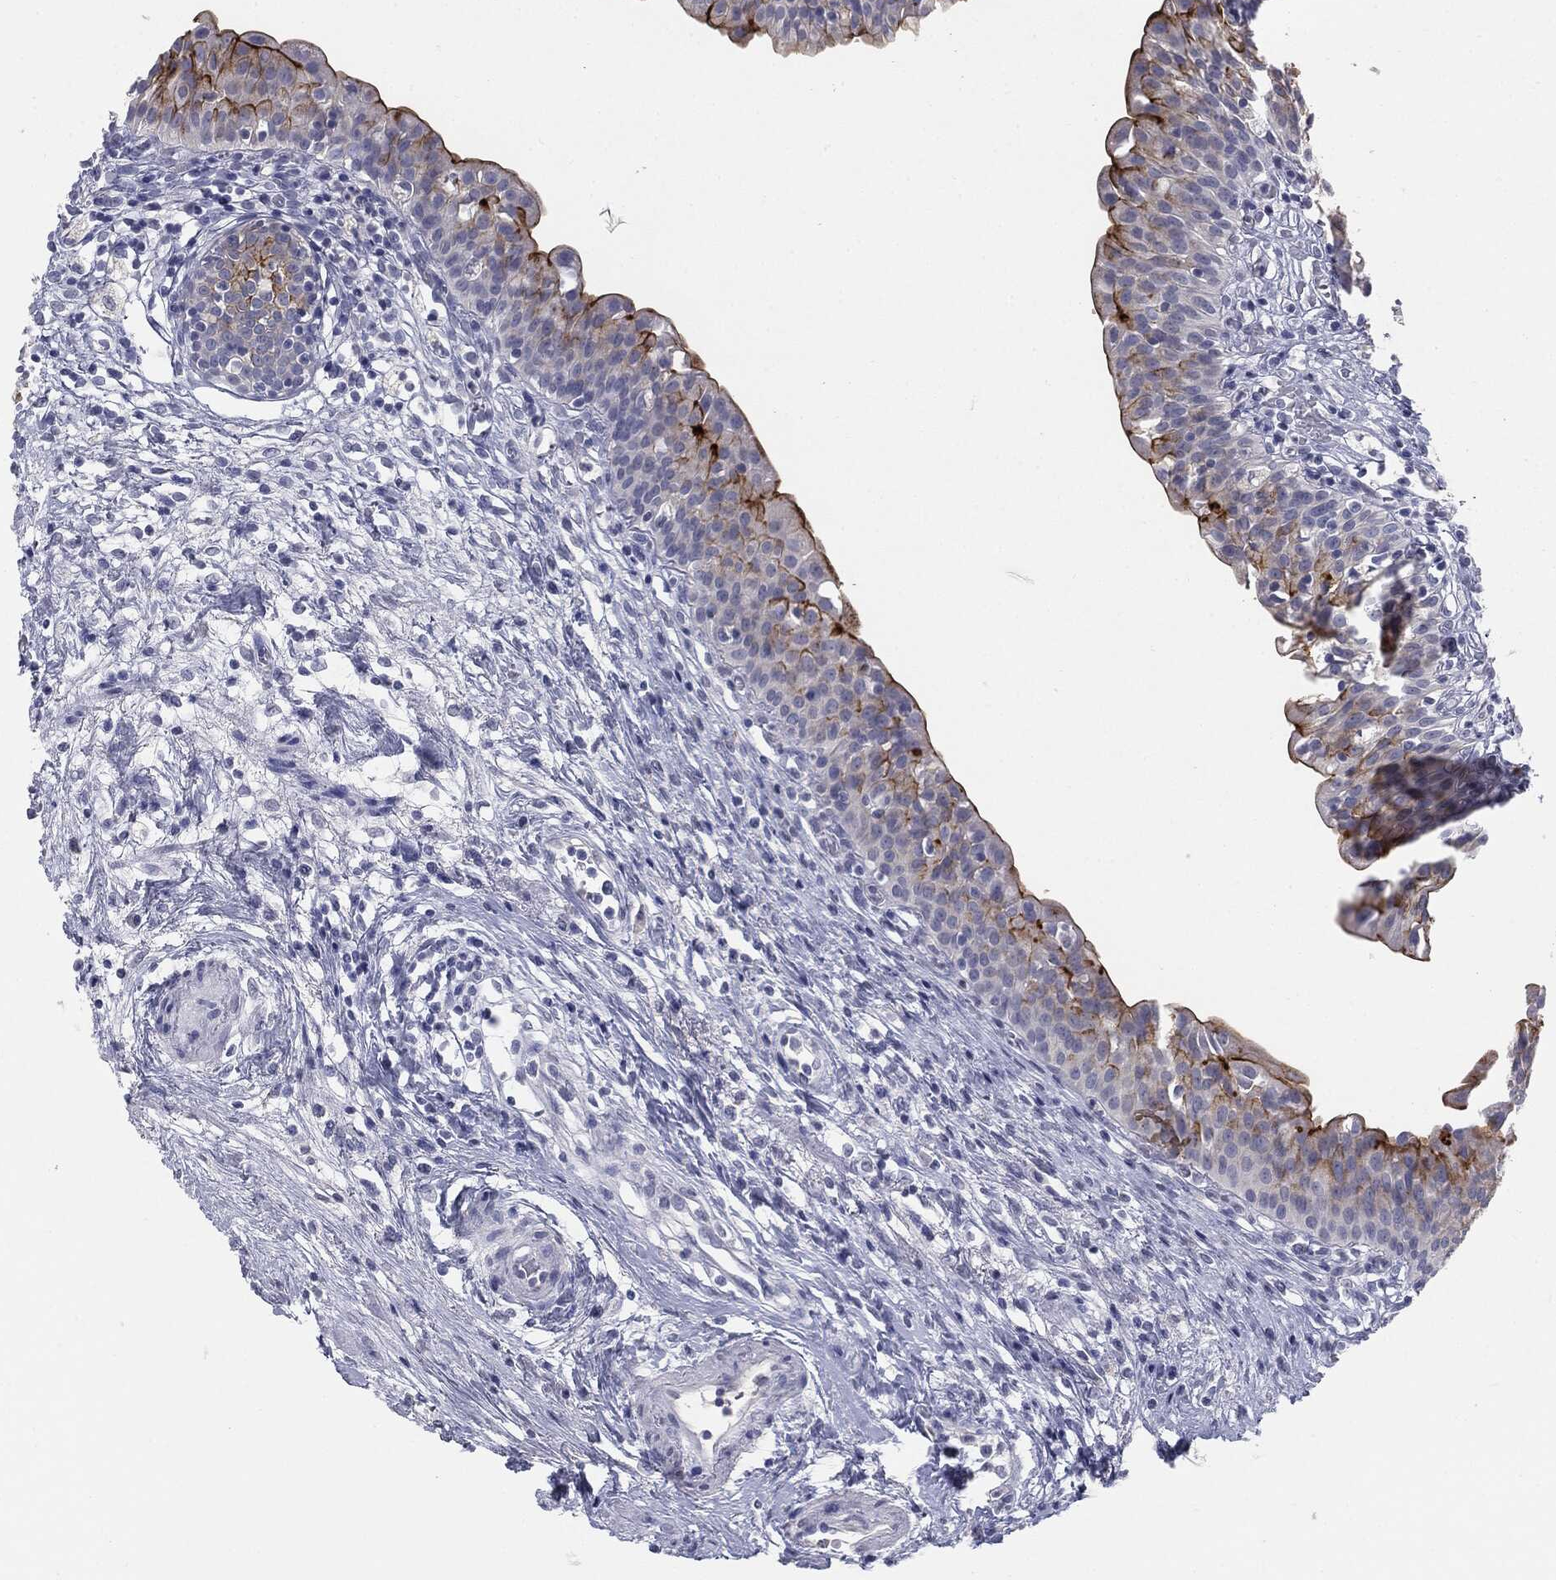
{"staining": {"intensity": "strong", "quantity": "<25%", "location": "cytoplasmic/membranous"}, "tissue": "urinary bladder", "cell_type": "Urothelial cells", "image_type": "normal", "snomed": [{"axis": "morphology", "description": "Normal tissue, NOS"}, {"axis": "topography", "description": "Urinary bladder"}], "caption": "A high-resolution micrograph shows immunohistochemistry staining of benign urinary bladder, which demonstrates strong cytoplasmic/membranous staining in approximately <25% of urothelial cells.", "gene": "MUC1", "patient": {"sex": "male", "age": 76}}